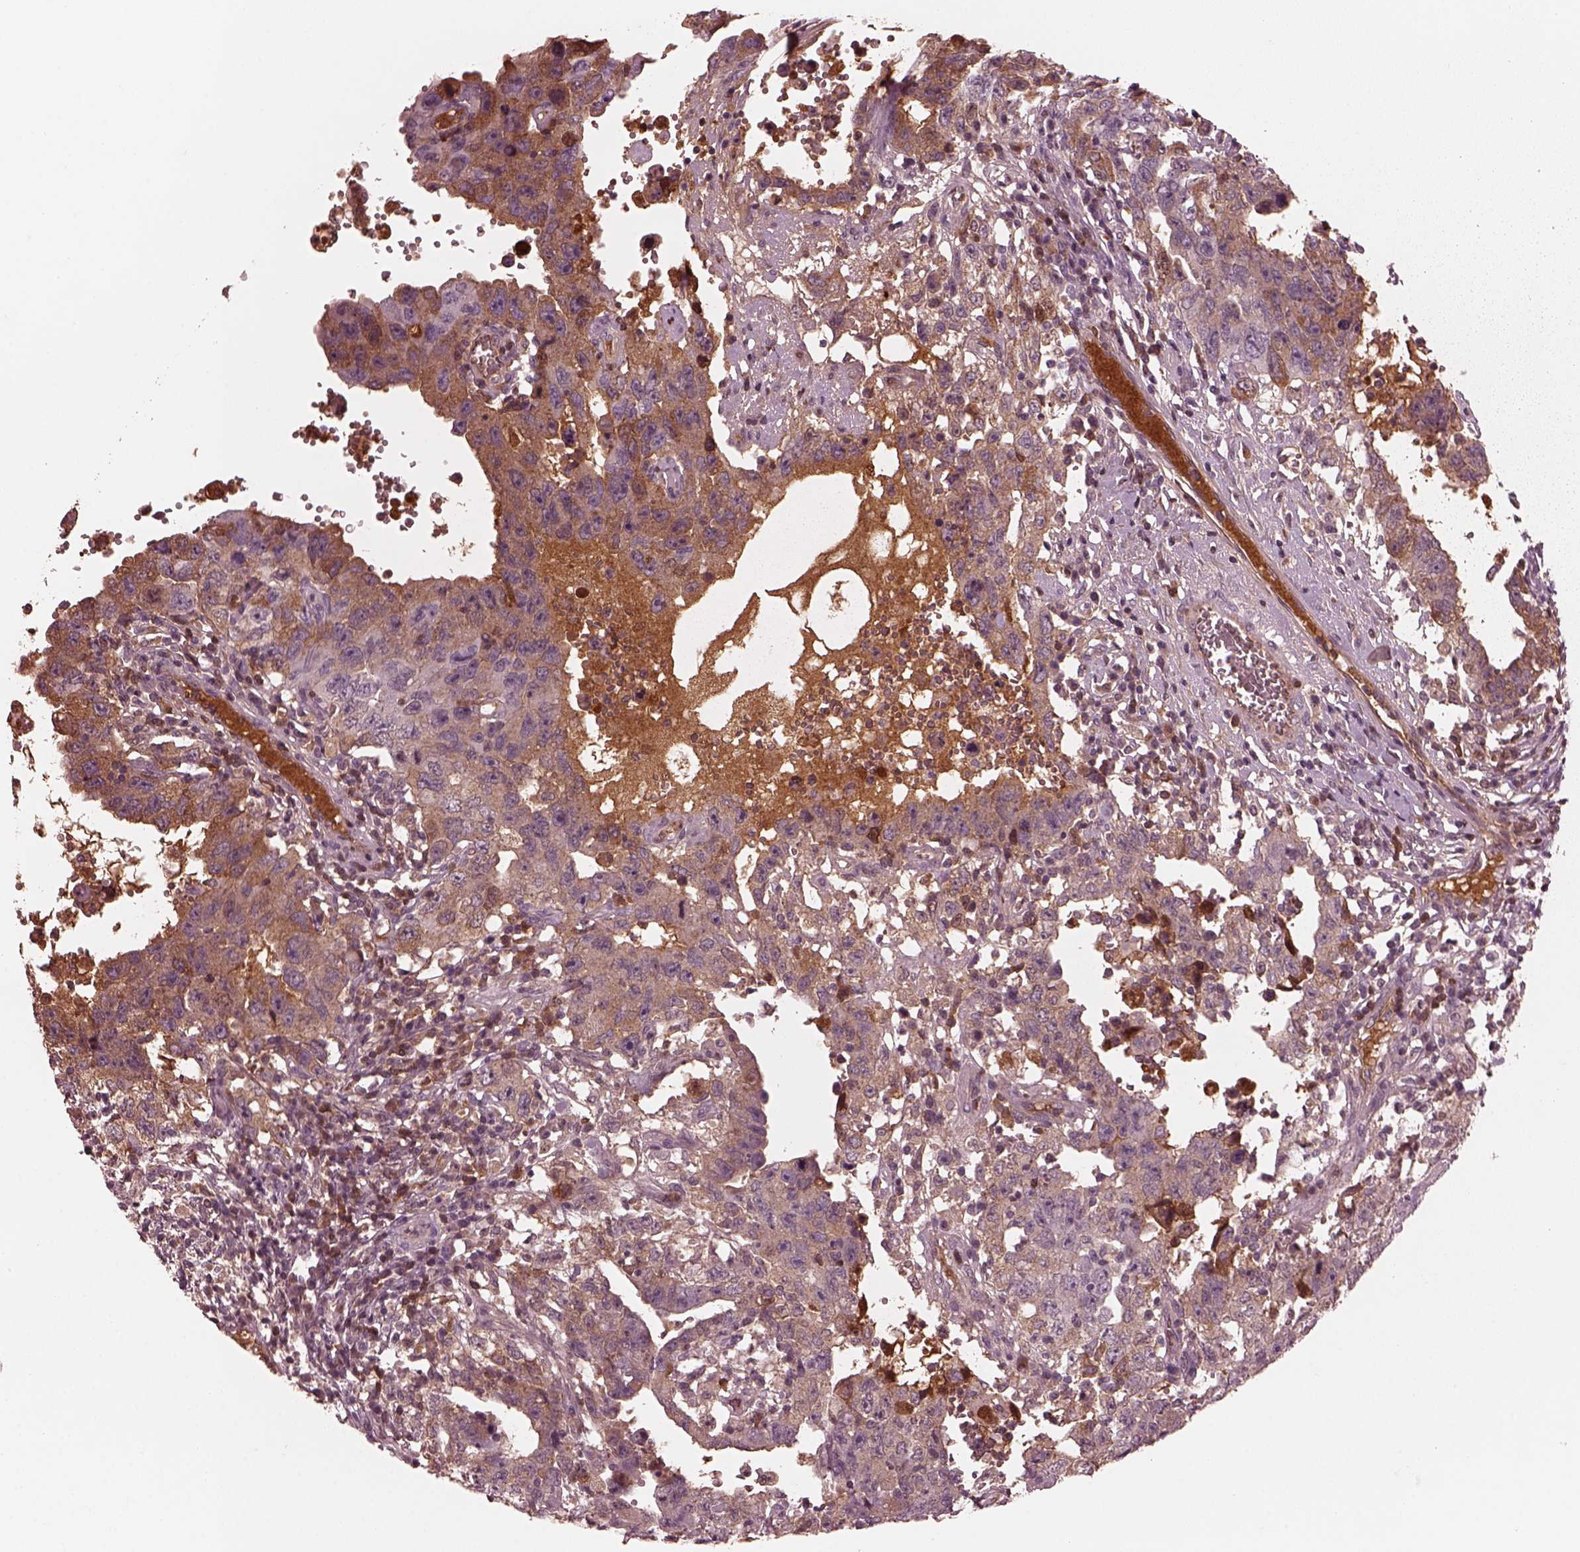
{"staining": {"intensity": "weak", "quantity": ">75%", "location": "cytoplasmic/membranous"}, "tissue": "testis cancer", "cell_type": "Tumor cells", "image_type": "cancer", "snomed": [{"axis": "morphology", "description": "Carcinoma, Embryonal, NOS"}, {"axis": "topography", "description": "Testis"}], "caption": "There is low levels of weak cytoplasmic/membranous positivity in tumor cells of embryonal carcinoma (testis), as demonstrated by immunohistochemical staining (brown color).", "gene": "CGA", "patient": {"sex": "male", "age": 26}}